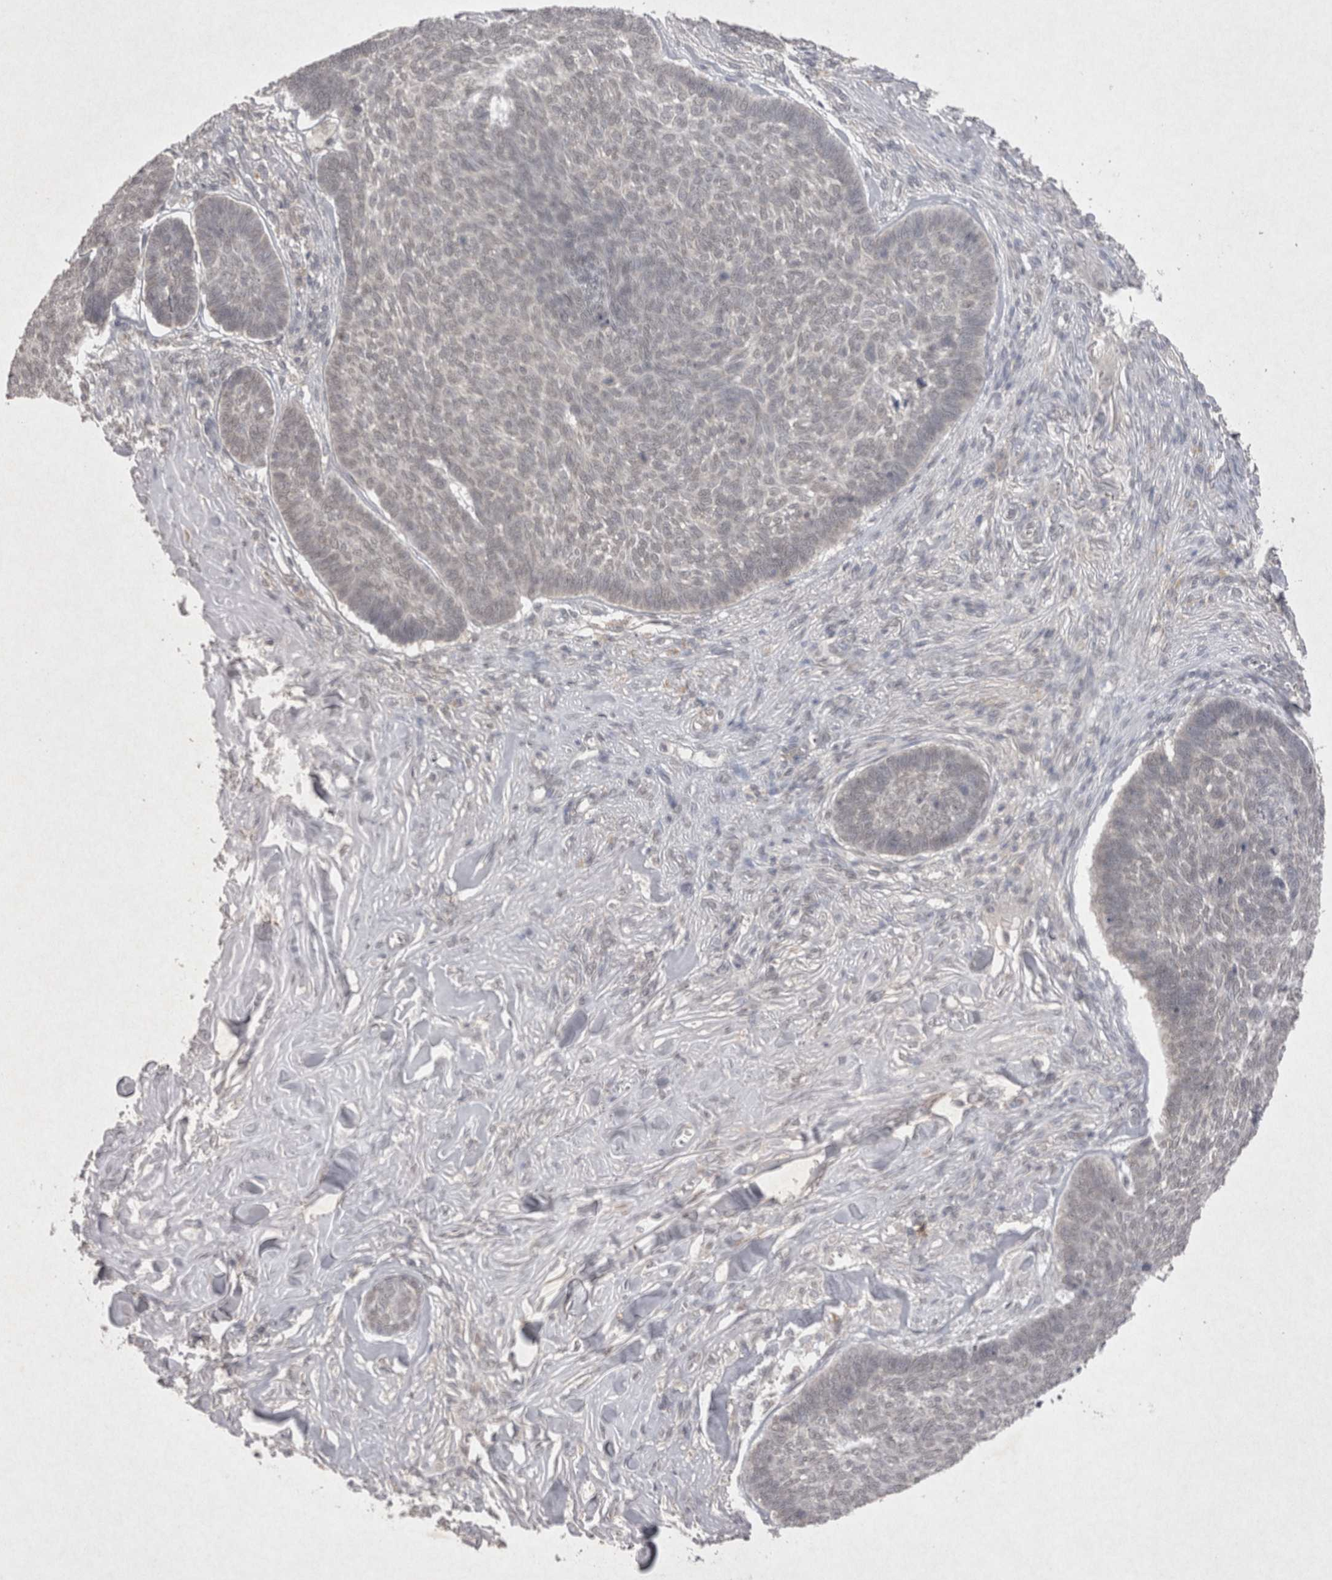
{"staining": {"intensity": "negative", "quantity": "none", "location": "none"}, "tissue": "skin cancer", "cell_type": "Tumor cells", "image_type": "cancer", "snomed": [{"axis": "morphology", "description": "Basal cell carcinoma"}, {"axis": "topography", "description": "Skin"}], "caption": "A photomicrograph of human skin cancer is negative for staining in tumor cells. (DAB immunohistochemistry (IHC) visualized using brightfield microscopy, high magnification).", "gene": "LYVE1", "patient": {"sex": "male", "age": 84}}